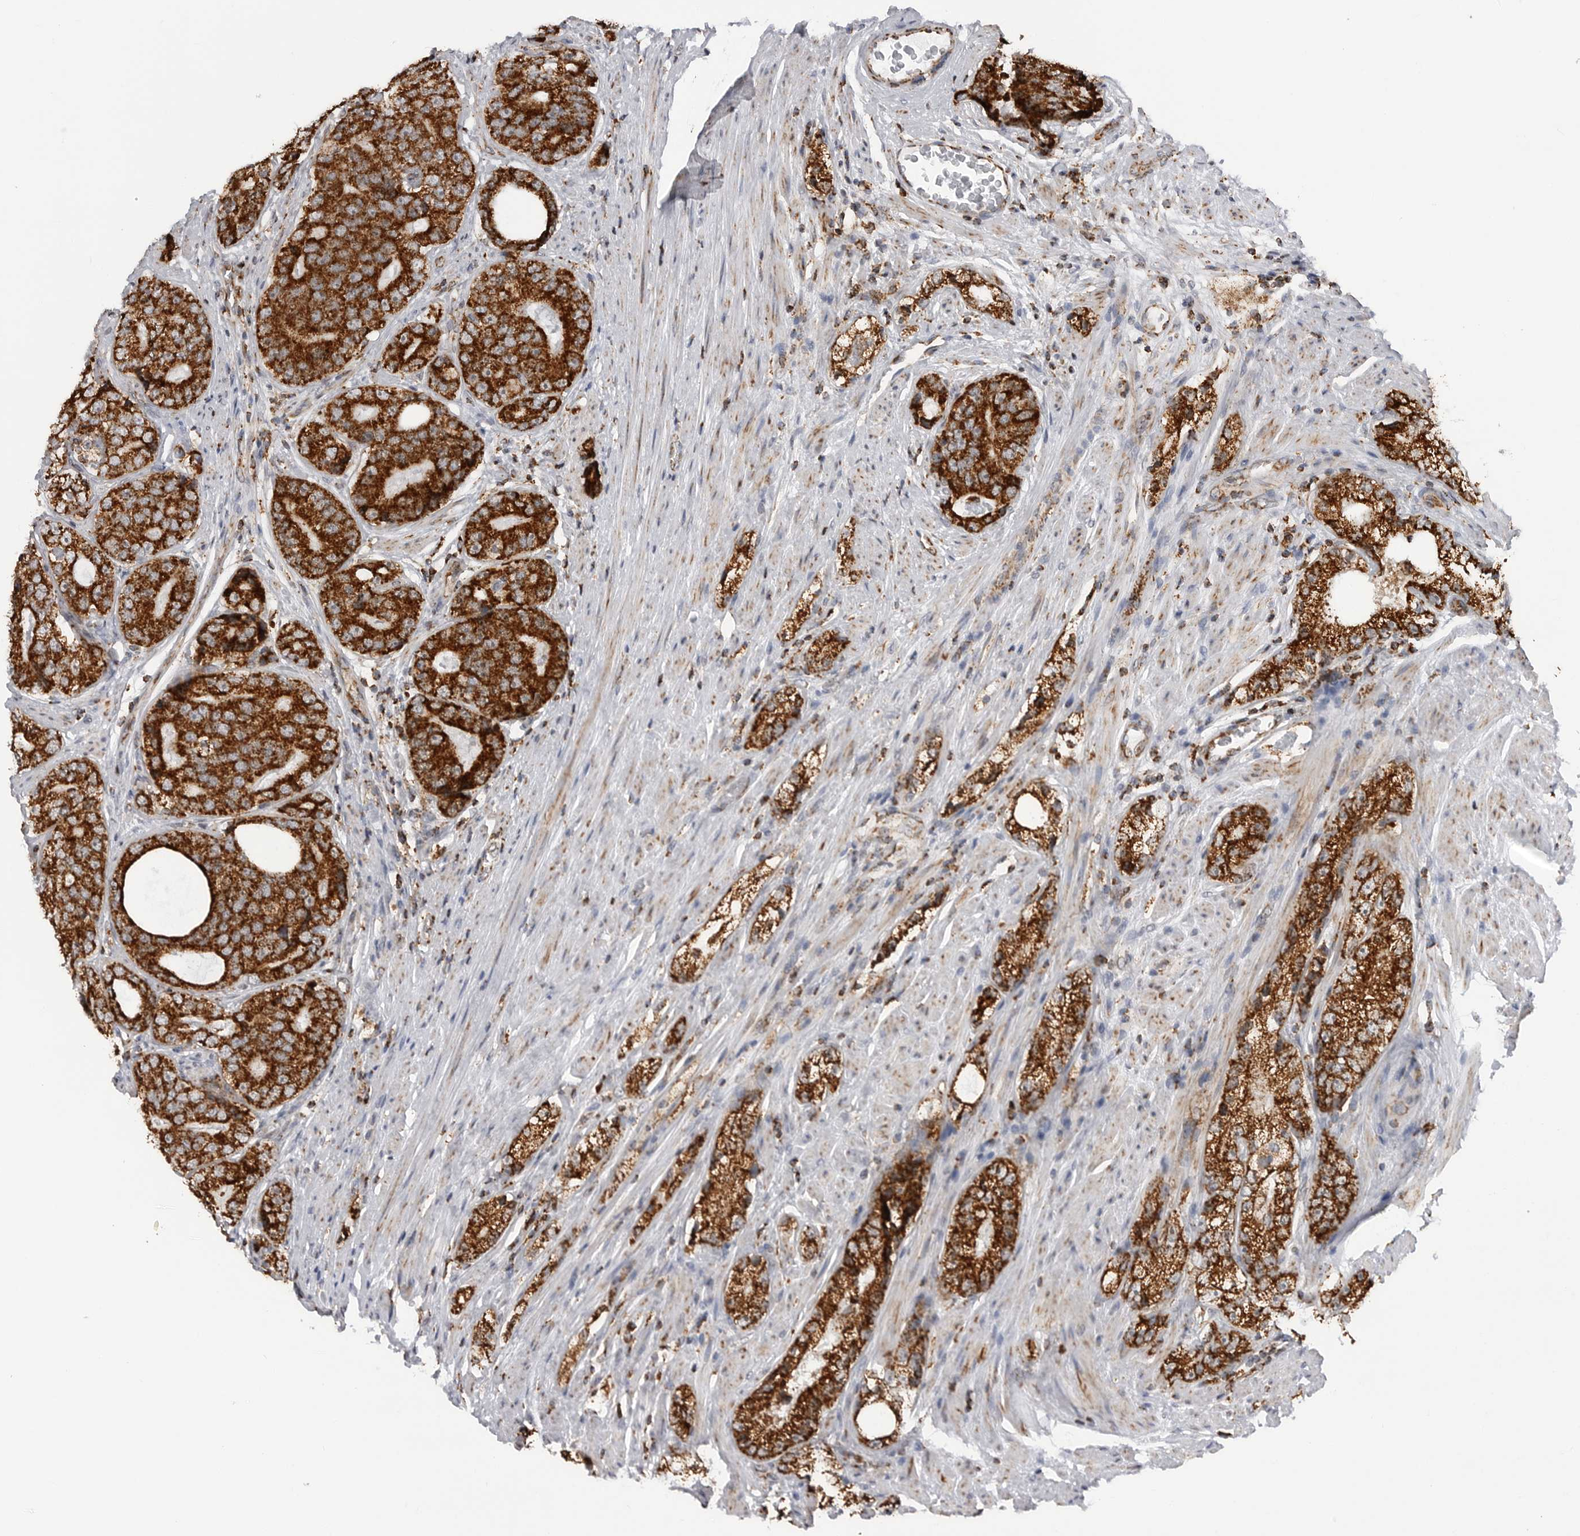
{"staining": {"intensity": "strong", "quantity": ">75%", "location": "cytoplasmic/membranous"}, "tissue": "prostate cancer", "cell_type": "Tumor cells", "image_type": "cancer", "snomed": [{"axis": "morphology", "description": "Adenocarcinoma, High grade"}, {"axis": "topography", "description": "Prostate"}], "caption": "Strong cytoplasmic/membranous staining is present in approximately >75% of tumor cells in prostate cancer (adenocarcinoma (high-grade)). (brown staining indicates protein expression, while blue staining denotes nuclei).", "gene": "COX5A", "patient": {"sex": "male", "age": 56}}